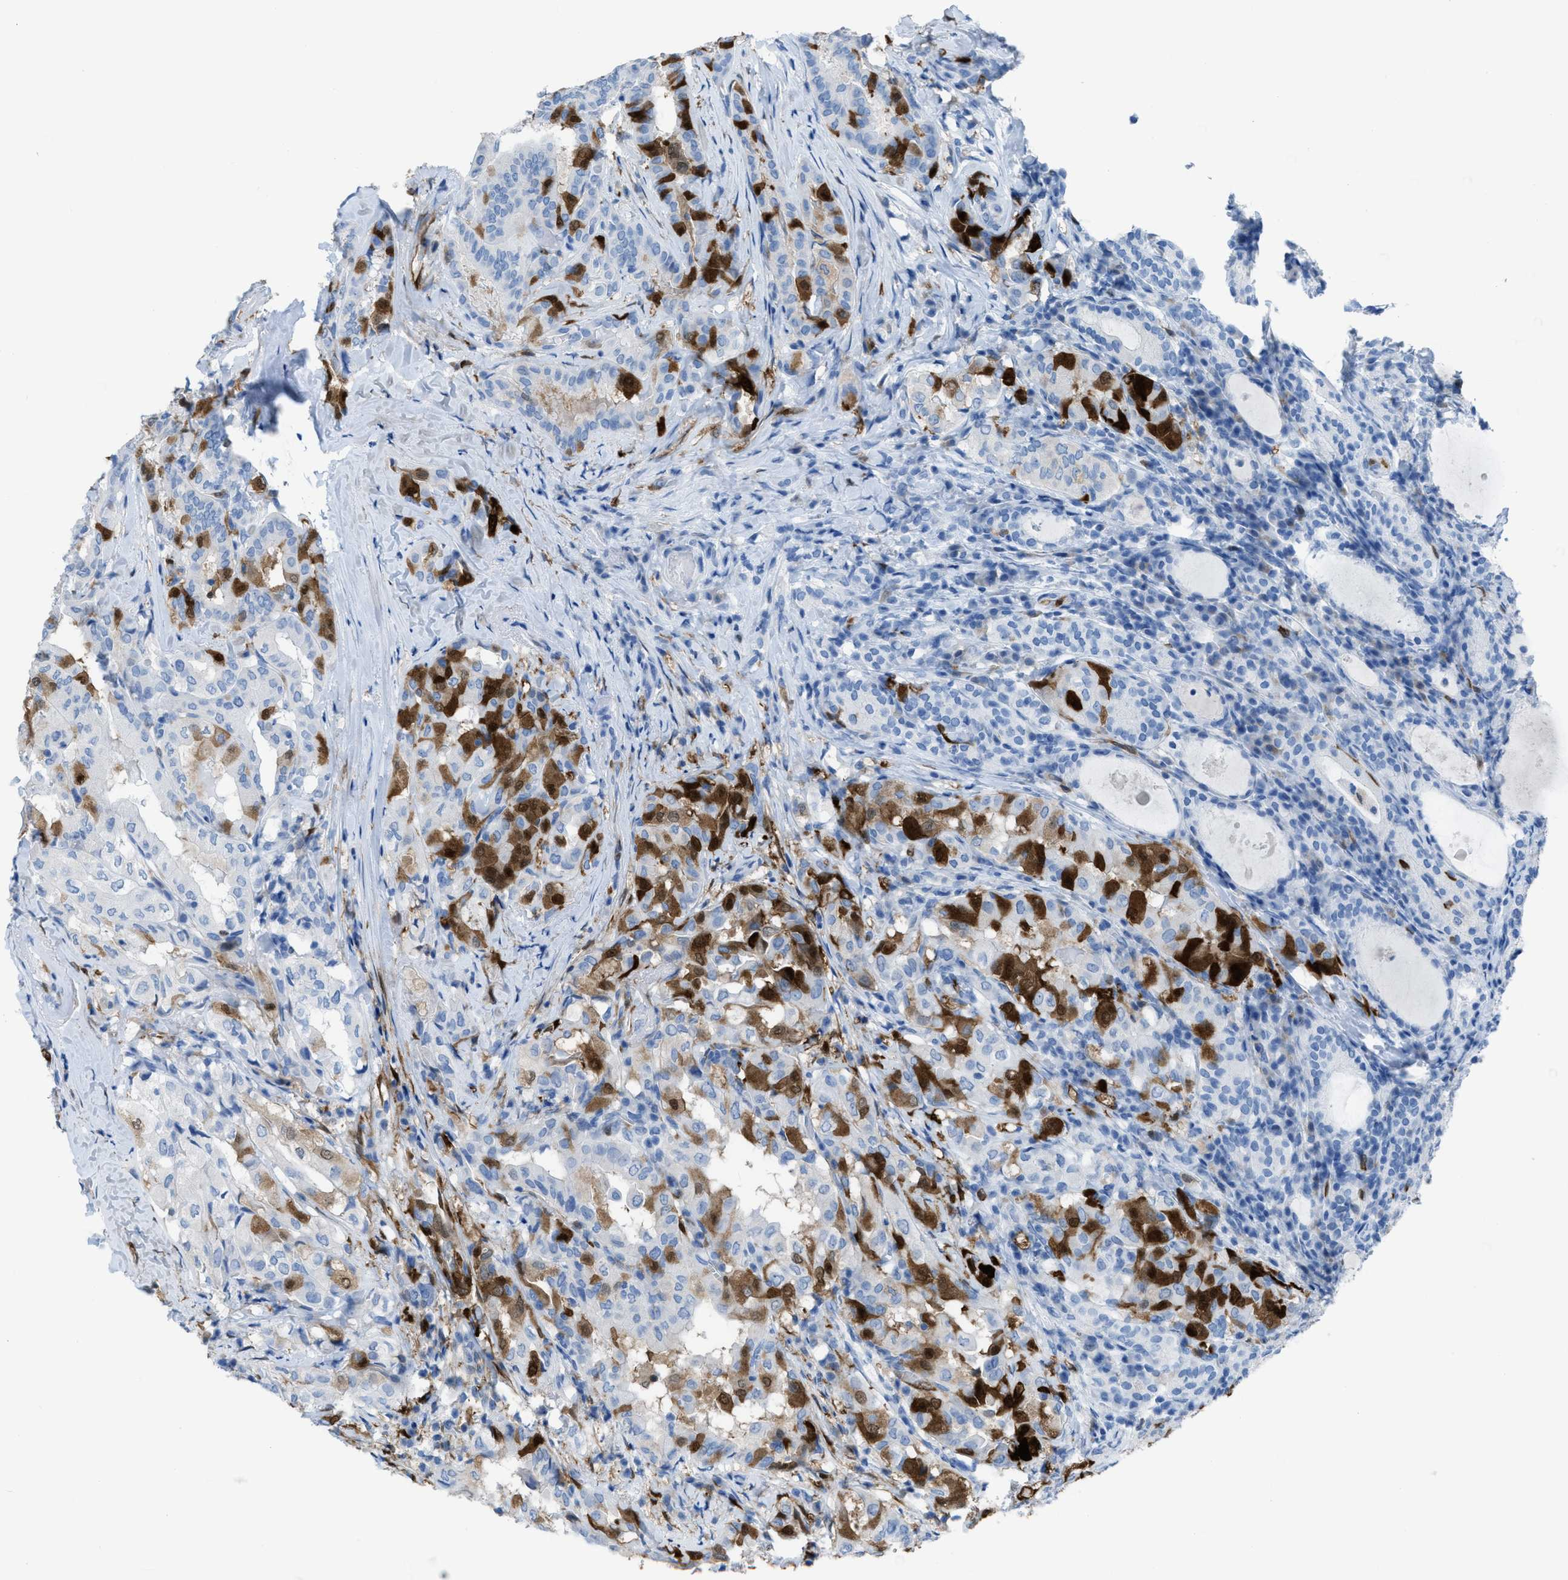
{"staining": {"intensity": "strong", "quantity": "25%-75%", "location": "cytoplasmic/membranous,nuclear"}, "tissue": "thyroid cancer", "cell_type": "Tumor cells", "image_type": "cancer", "snomed": [{"axis": "morphology", "description": "Papillary adenocarcinoma, NOS"}, {"axis": "topography", "description": "Thyroid gland"}], "caption": "Thyroid cancer stained for a protein (brown) reveals strong cytoplasmic/membranous and nuclear positive staining in about 25%-75% of tumor cells.", "gene": "CDKN2A", "patient": {"sex": "female", "age": 42}}